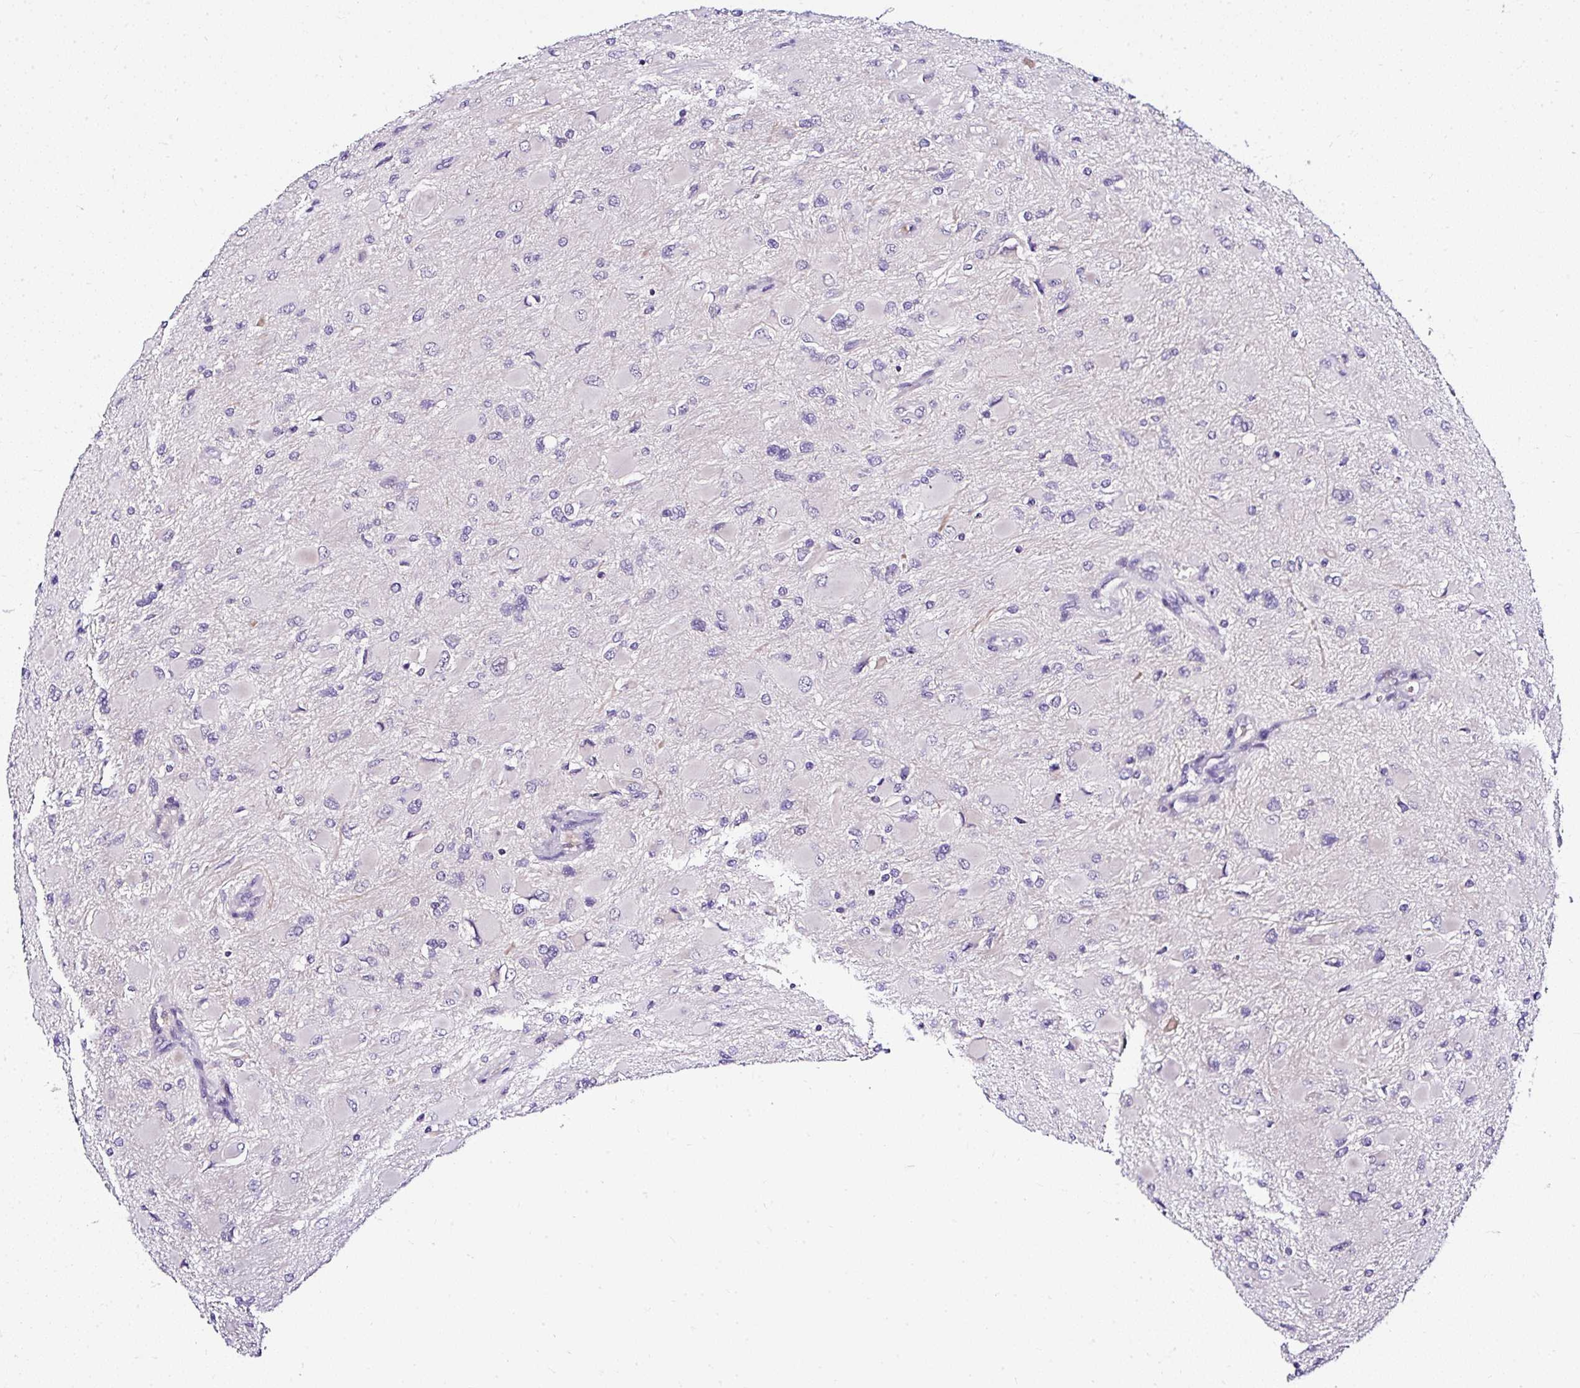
{"staining": {"intensity": "negative", "quantity": "none", "location": "none"}, "tissue": "glioma", "cell_type": "Tumor cells", "image_type": "cancer", "snomed": [{"axis": "morphology", "description": "Glioma, malignant, High grade"}, {"axis": "topography", "description": "Cerebral cortex"}], "caption": "DAB (3,3'-diaminobenzidine) immunohistochemical staining of glioma demonstrates no significant positivity in tumor cells.", "gene": "DEPDC5", "patient": {"sex": "female", "age": 36}}